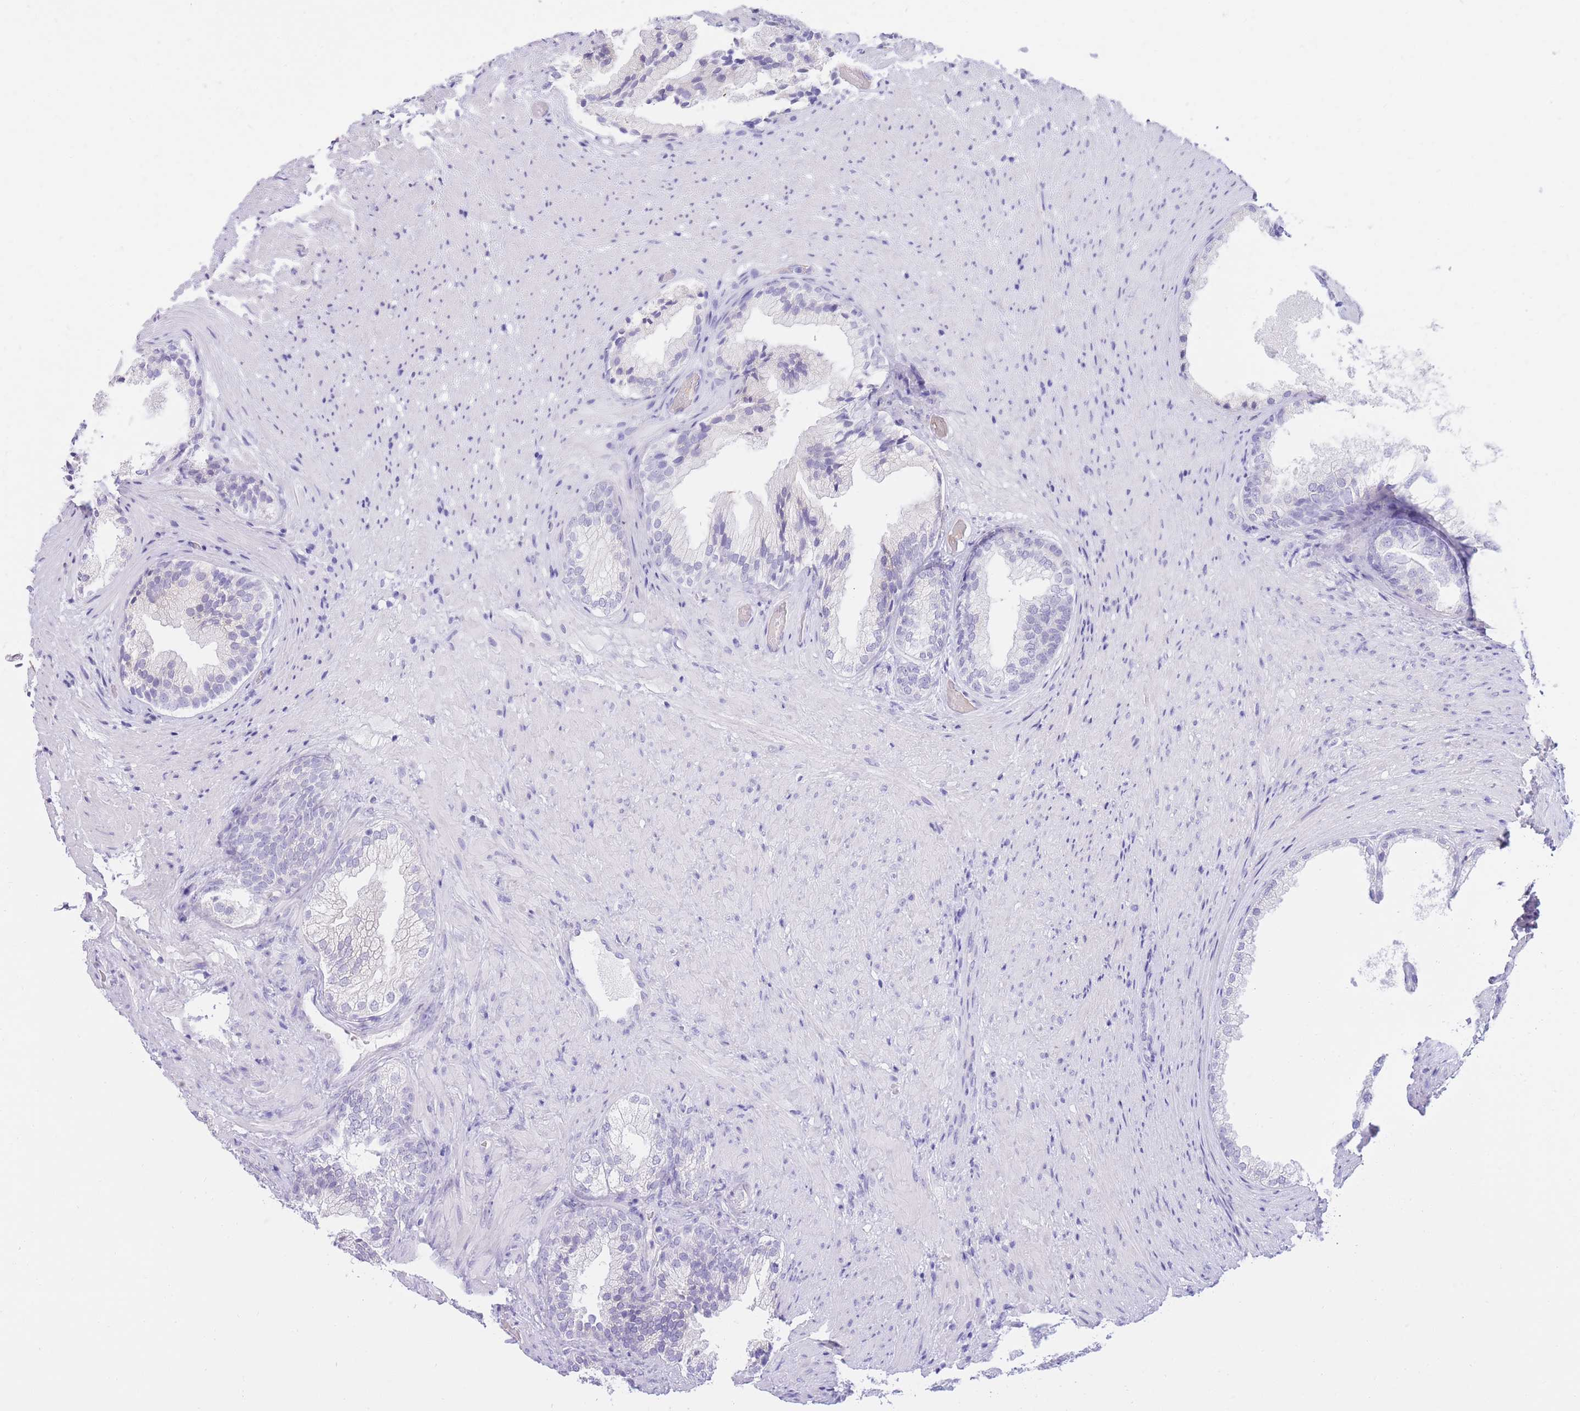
{"staining": {"intensity": "moderate", "quantity": "<25%", "location": "cytoplasmic/membranous"}, "tissue": "prostate", "cell_type": "Glandular cells", "image_type": "normal", "snomed": [{"axis": "morphology", "description": "Normal tissue, NOS"}, {"axis": "topography", "description": "Prostate"}], "caption": "Glandular cells demonstrate low levels of moderate cytoplasmic/membranous positivity in about <25% of cells in normal prostate.", "gene": "SSUH2", "patient": {"sex": "male", "age": 76}}